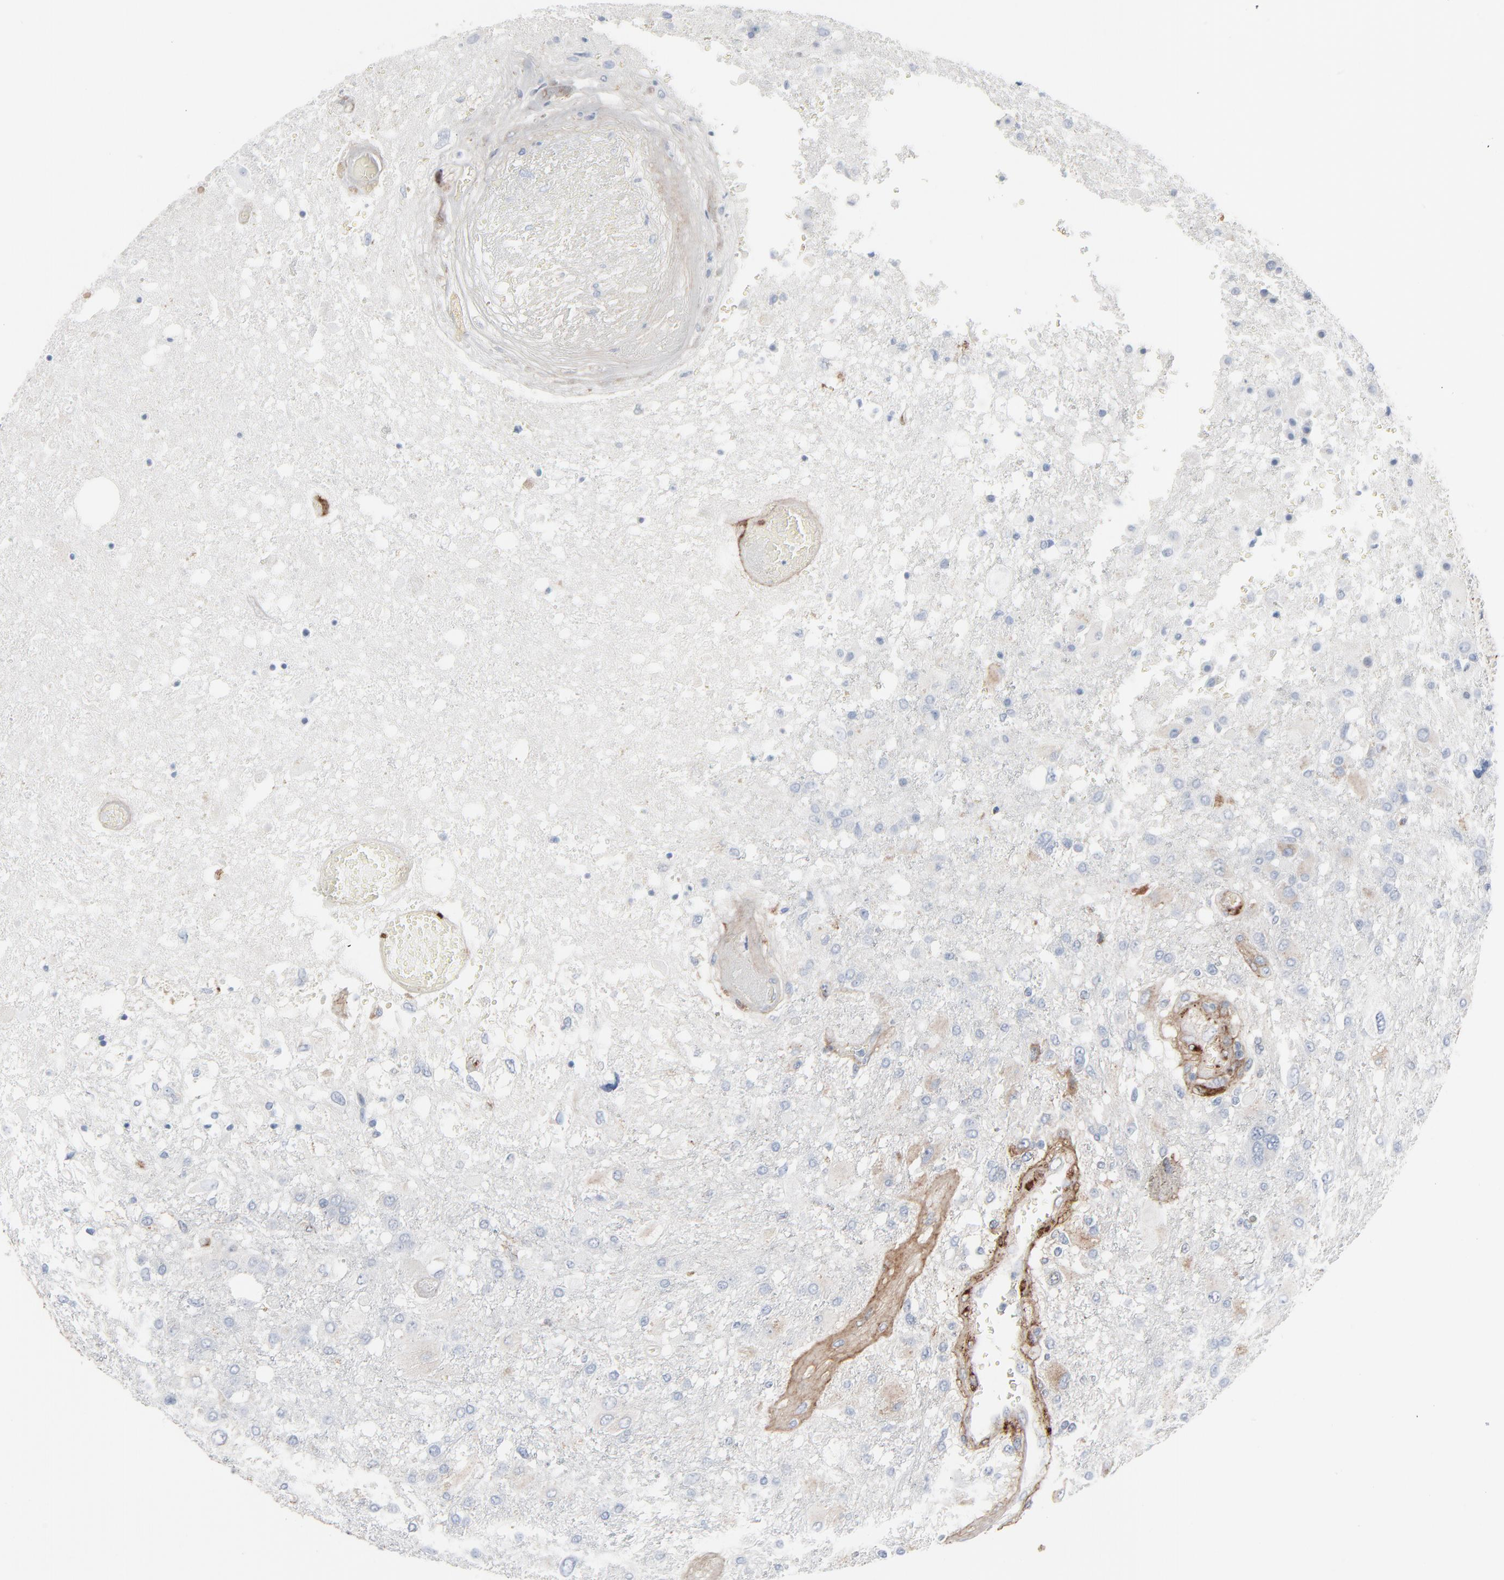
{"staining": {"intensity": "moderate", "quantity": "<25%", "location": "cytoplasmic/membranous"}, "tissue": "glioma", "cell_type": "Tumor cells", "image_type": "cancer", "snomed": [{"axis": "morphology", "description": "Glioma, malignant, High grade"}, {"axis": "topography", "description": "Cerebral cortex"}], "caption": "This is a histology image of IHC staining of malignant glioma (high-grade), which shows moderate expression in the cytoplasmic/membranous of tumor cells.", "gene": "BGN", "patient": {"sex": "male", "age": 79}}